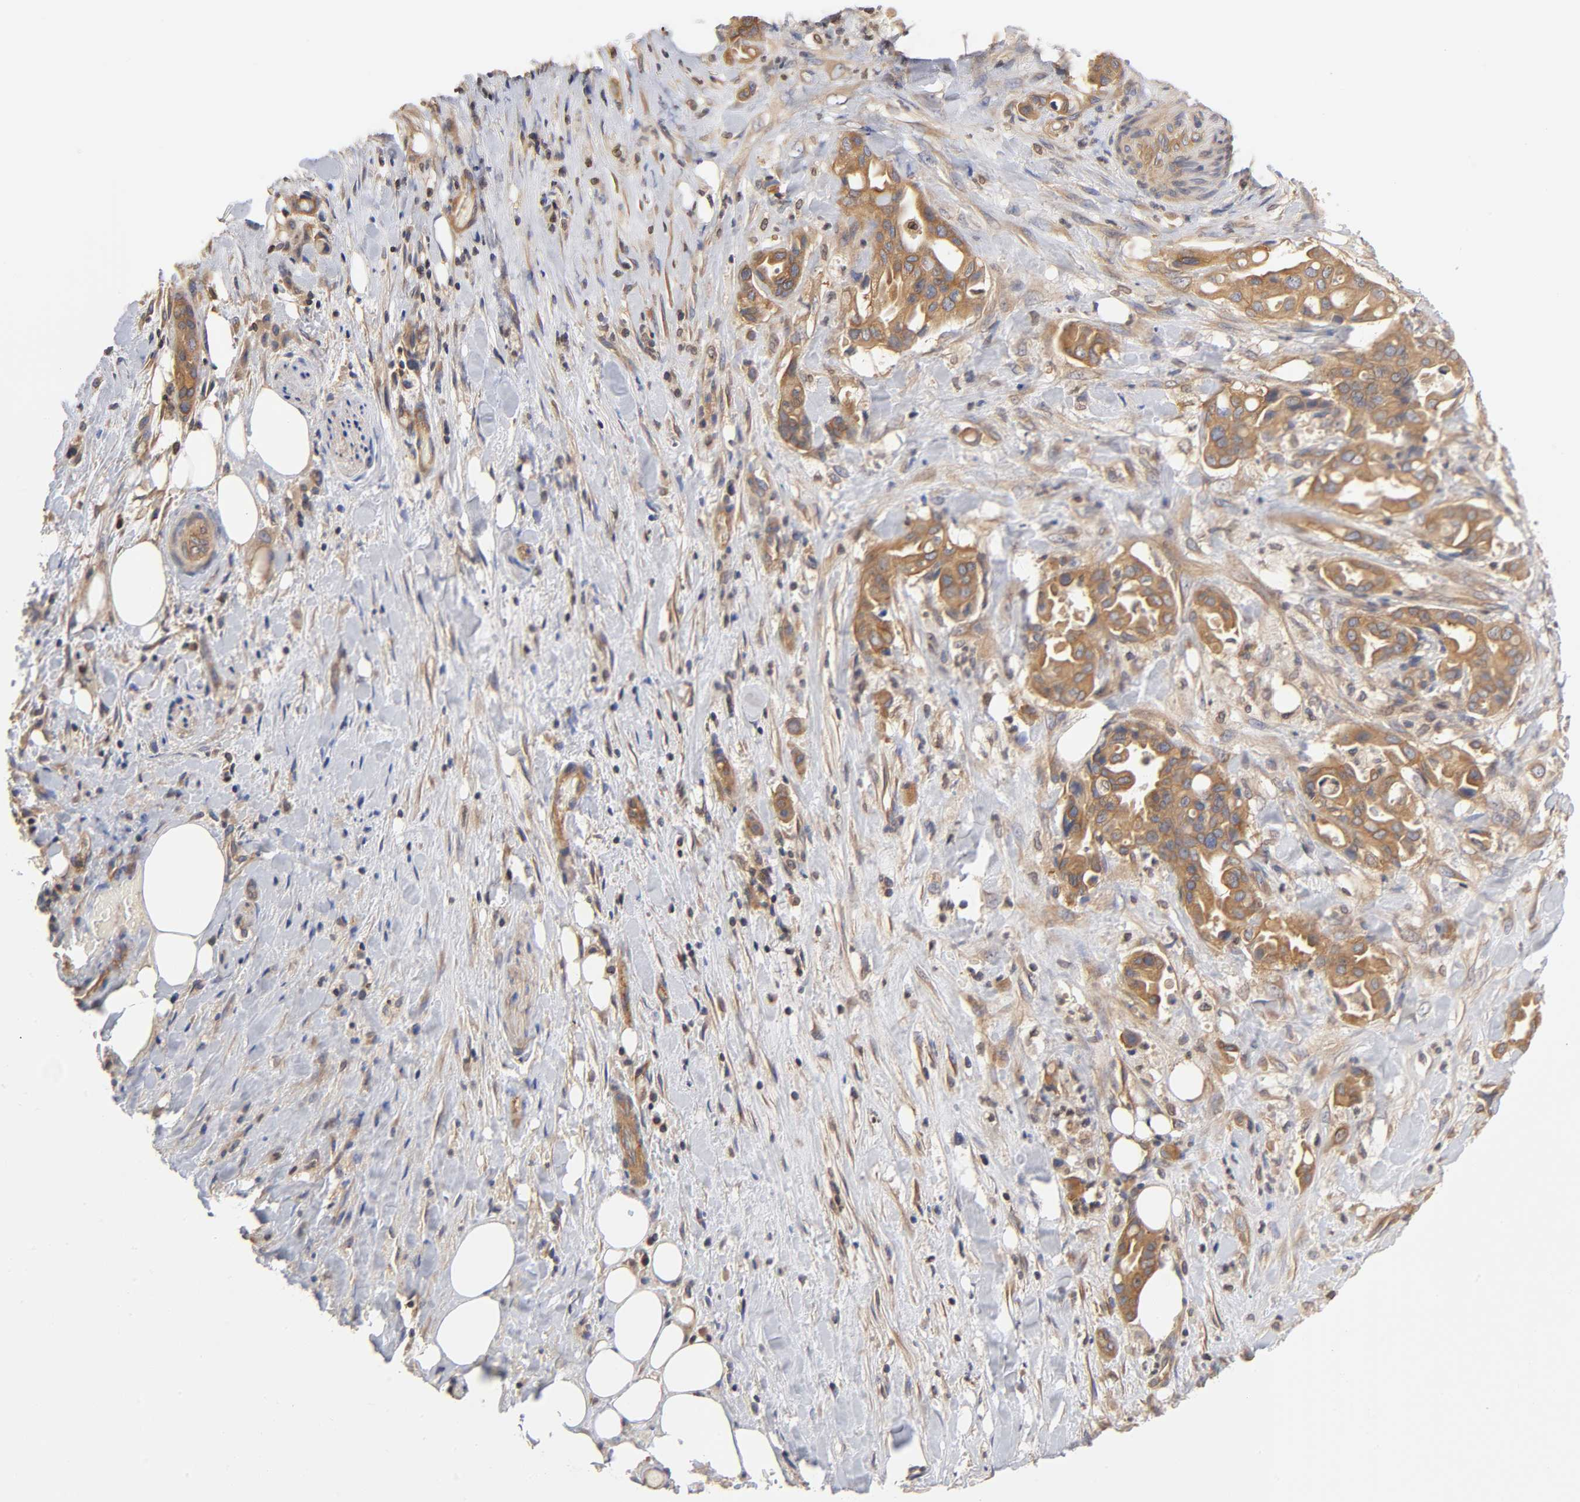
{"staining": {"intensity": "moderate", "quantity": ">75%", "location": "cytoplasmic/membranous"}, "tissue": "liver cancer", "cell_type": "Tumor cells", "image_type": "cancer", "snomed": [{"axis": "morphology", "description": "Cholangiocarcinoma"}, {"axis": "topography", "description": "Liver"}], "caption": "This histopathology image reveals immunohistochemistry staining of liver cholangiocarcinoma, with medium moderate cytoplasmic/membranous expression in about >75% of tumor cells.", "gene": "STRN3", "patient": {"sex": "female", "age": 68}}